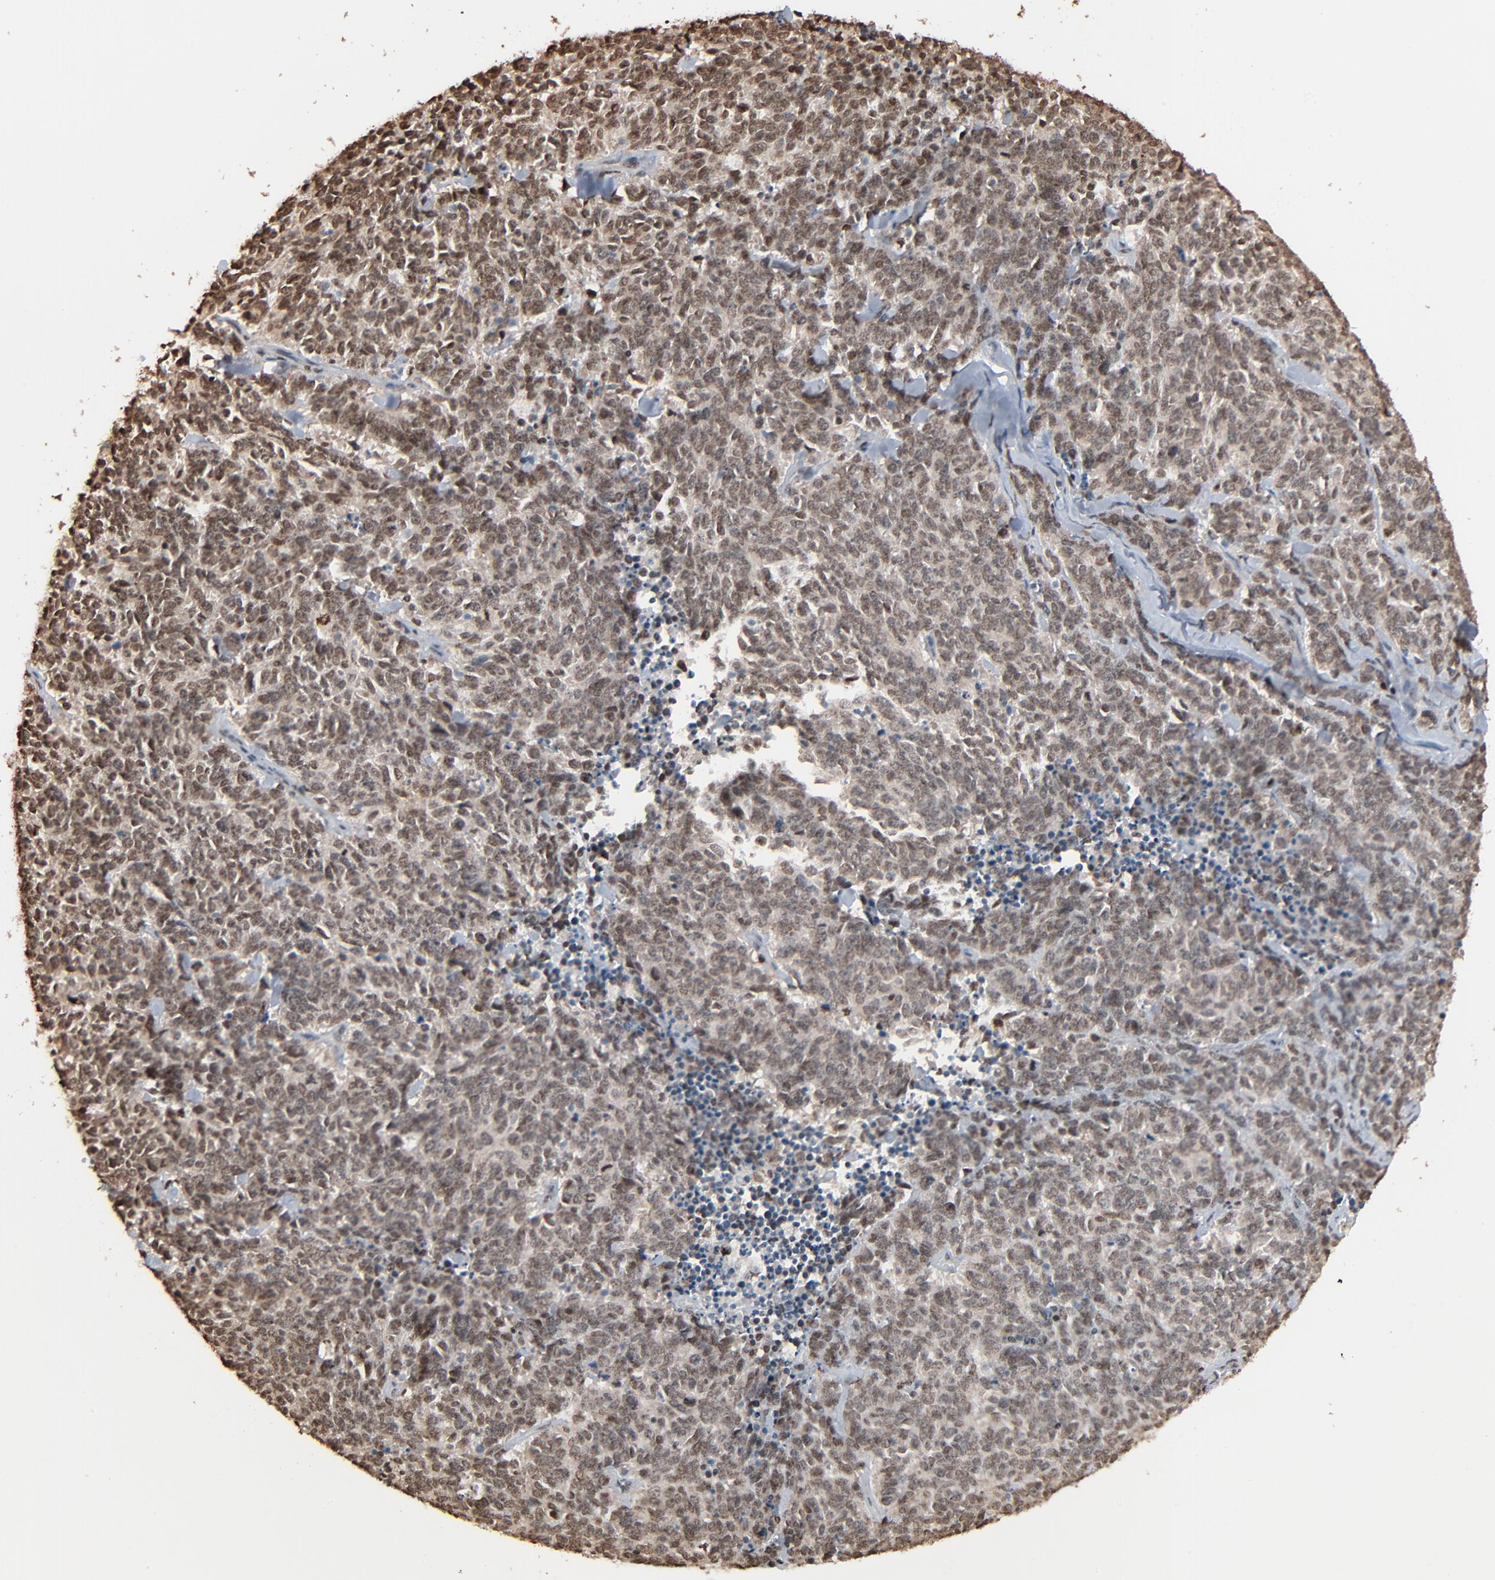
{"staining": {"intensity": "weak", "quantity": ">75%", "location": "nuclear"}, "tissue": "lung cancer", "cell_type": "Tumor cells", "image_type": "cancer", "snomed": [{"axis": "morphology", "description": "Neoplasm, malignant, NOS"}, {"axis": "topography", "description": "Lung"}], "caption": "IHC micrograph of human lung cancer stained for a protein (brown), which demonstrates low levels of weak nuclear expression in about >75% of tumor cells.", "gene": "RPS6KA3", "patient": {"sex": "female", "age": 58}}